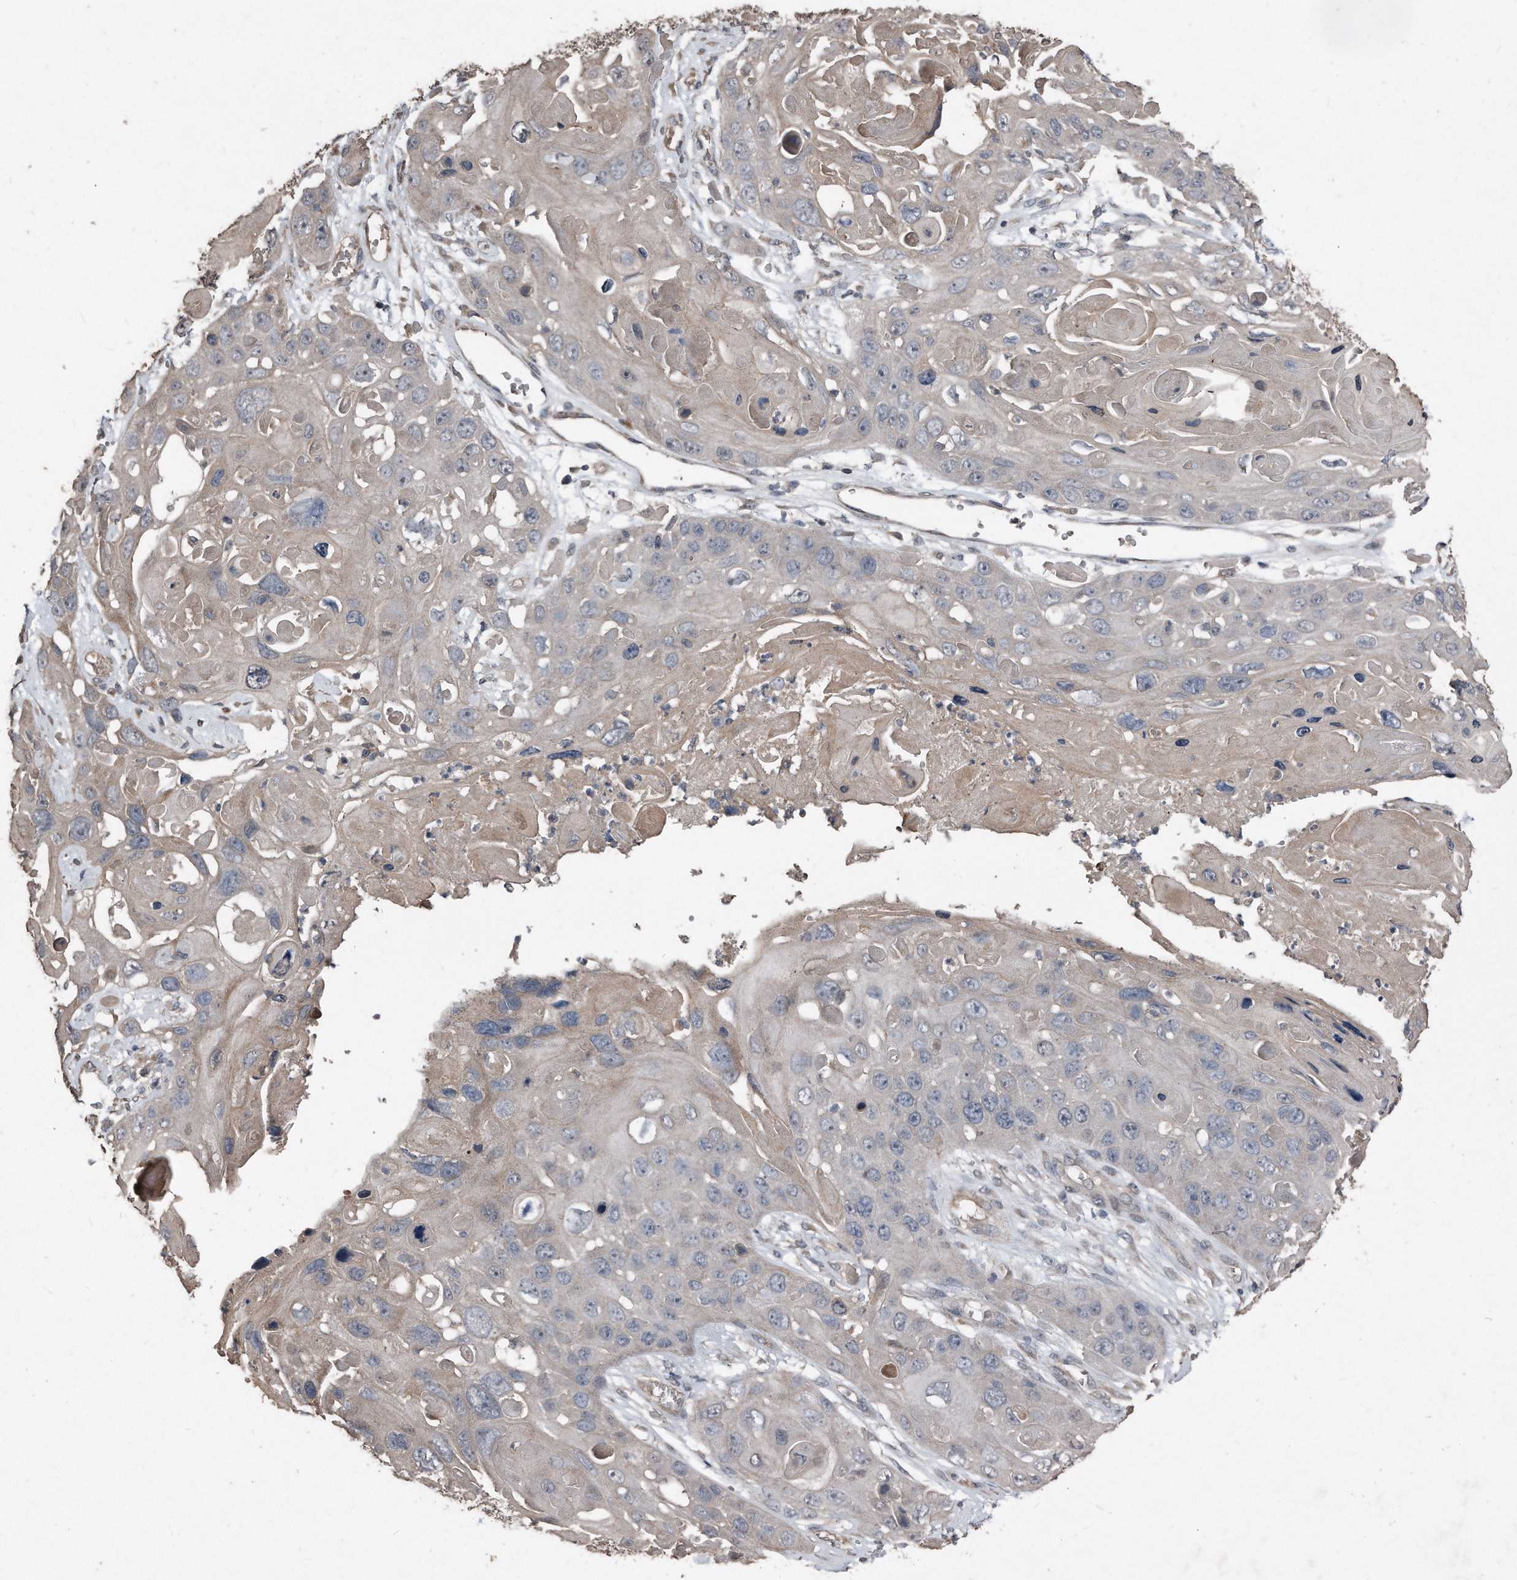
{"staining": {"intensity": "negative", "quantity": "none", "location": "none"}, "tissue": "skin cancer", "cell_type": "Tumor cells", "image_type": "cancer", "snomed": [{"axis": "morphology", "description": "Squamous cell carcinoma, NOS"}, {"axis": "topography", "description": "Skin"}], "caption": "The histopathology image displays no staining of tumor cells in skin cancer (squamous cell carcinoma). (Immunohistochemistry (ihc), brightfield microscopy, high magnification).", "gene": "ANKRD10", "patient": {"sex": "male", "age": 55}}